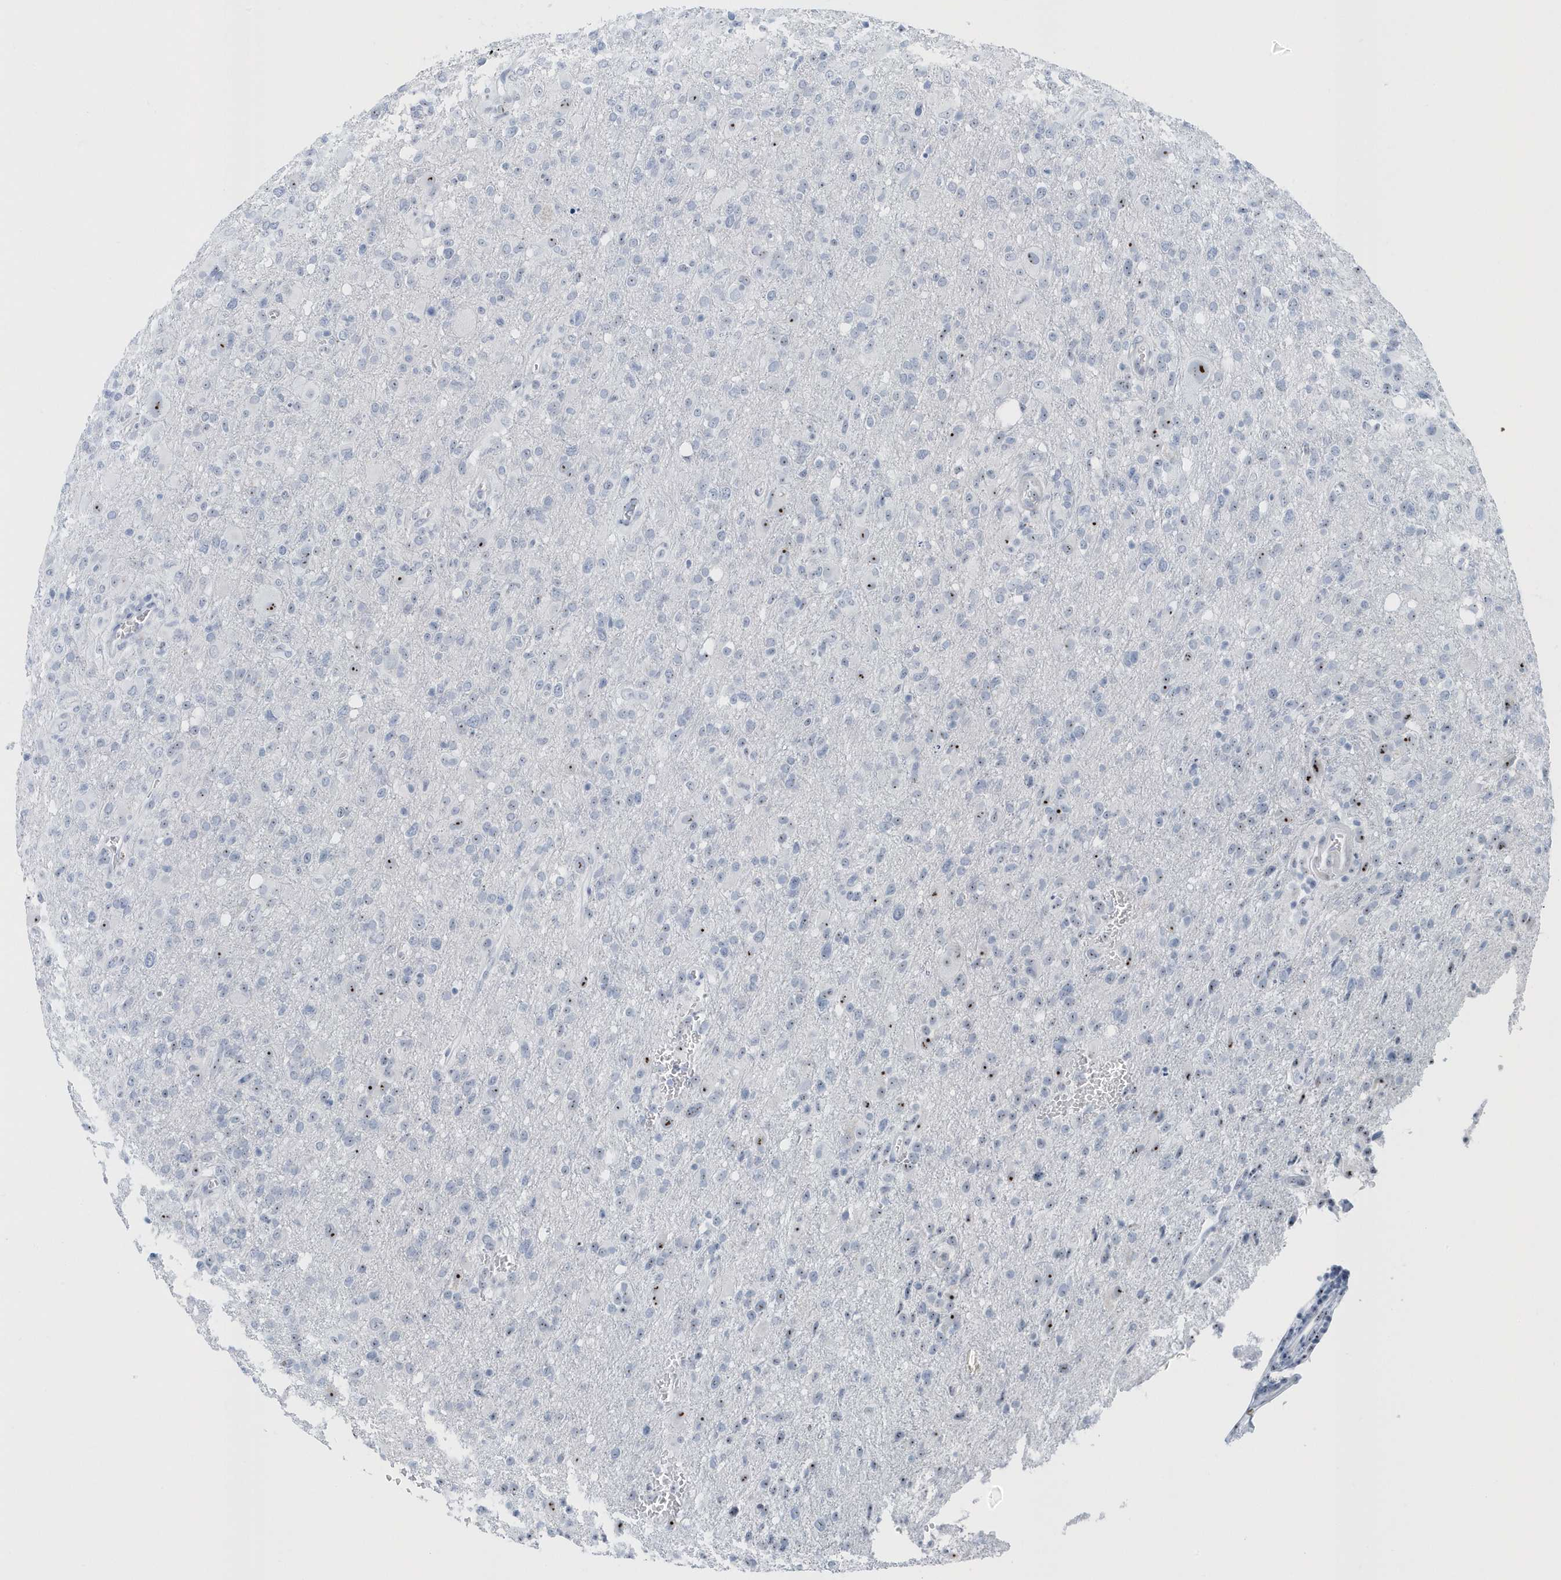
{"staining": {"intensity": "moderate", "quantity": "<25%", "location": "nuclear"}, "tissue": "glioma", "cell_type": "Tumor cells", "image_type": "cancer", "snomed": [{"axis": "morphology", "description": "Glioma, malignant, High grade"}, {"axis": "topography", "description": "Brain"}], "caption": "Tumor cells demonstrate low levels of moderate nuclear expression in about <25% of cells in malignant high-grade glioma.", "gene": "RPF2", "patient": {"sex": "female", "age": 57}}